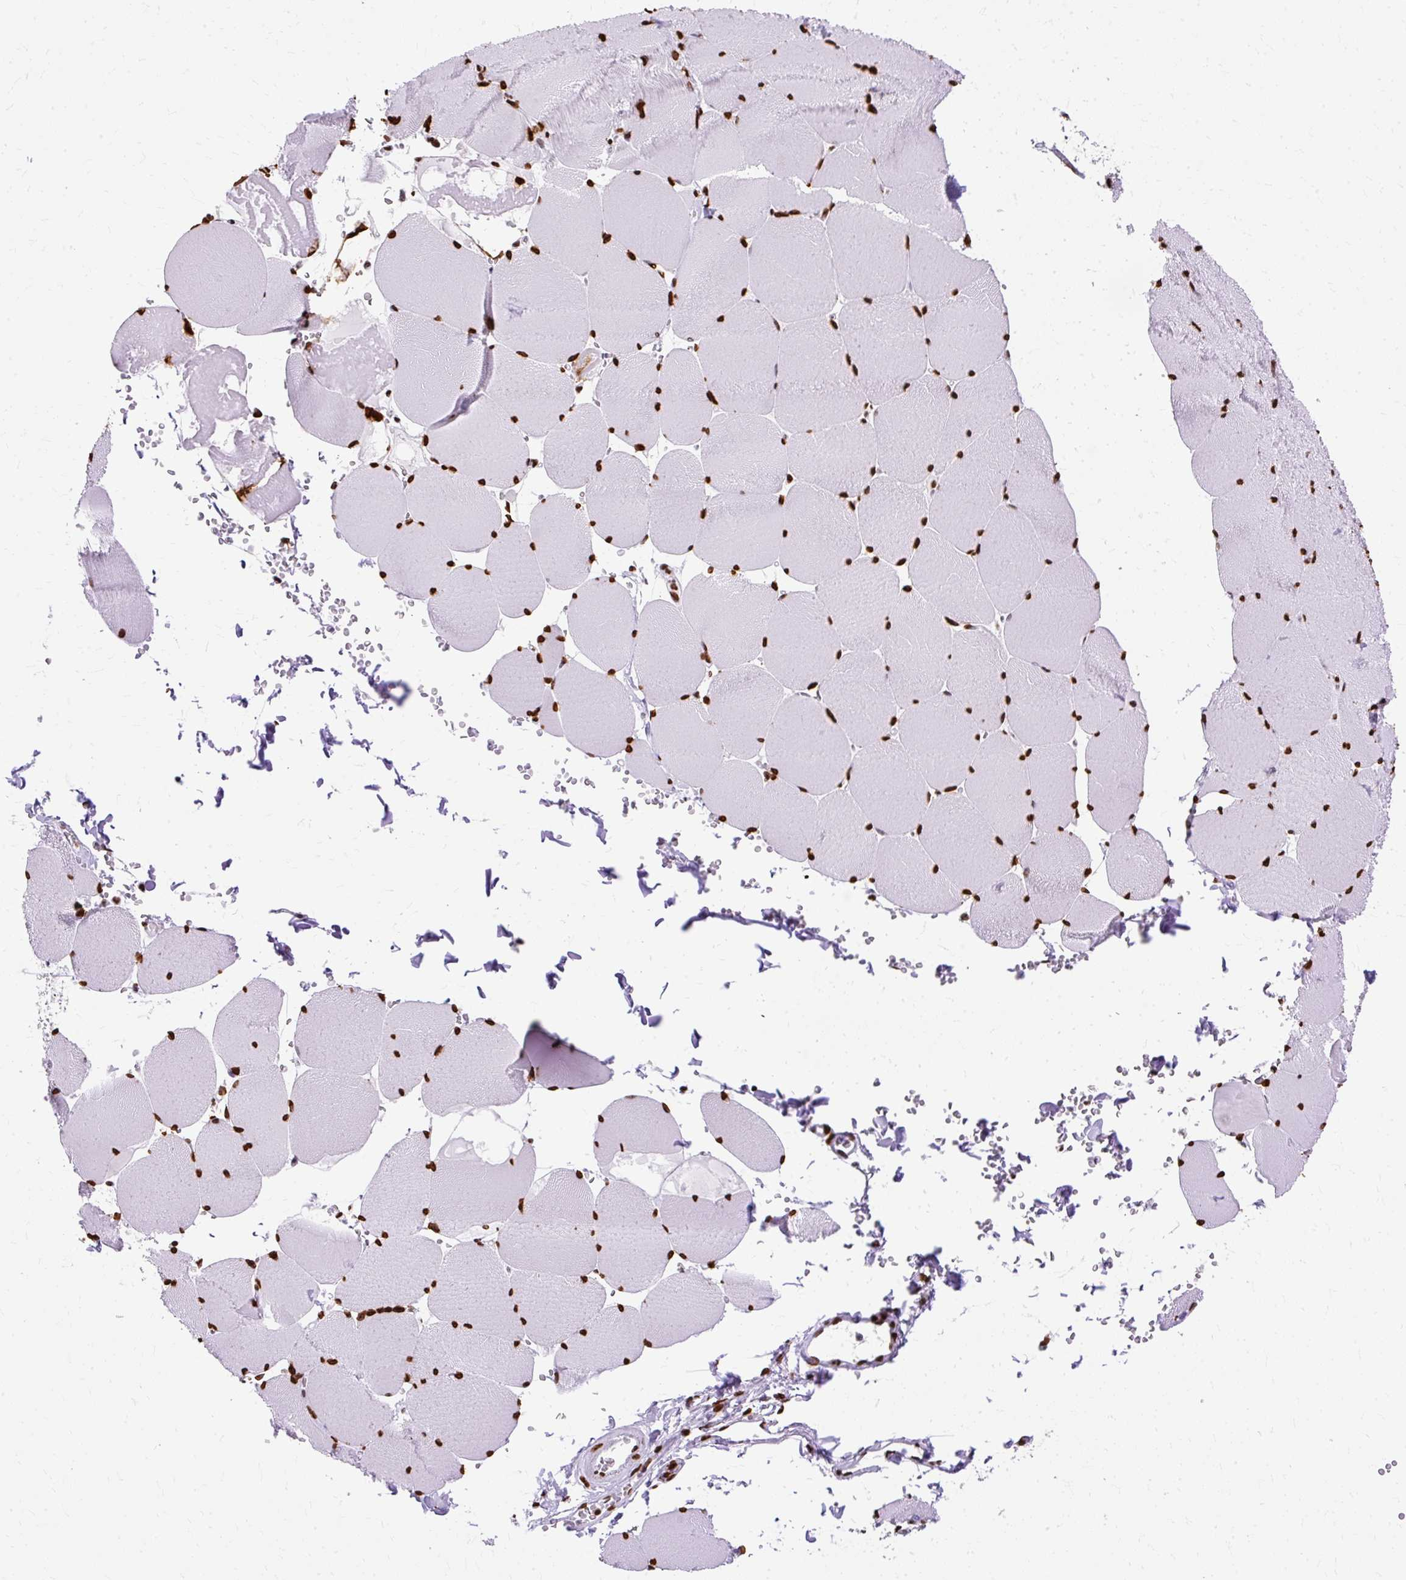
{"staining": {"intensity": "strong", "quantity": ">75%", "location": "nuclear"}, "tissue": "skeletal muscle", "cell_type": "Myocytes", "image_type": "normal", "snomed": [{"axis": "morphology", "description": "Normal tissue, NOS"}, {"axis": "topography", "description": "Skeletal muscle"}, {"axis": "topography", "description": "Head-Neck"}], "caption": "Protein staining of benign skeletal muscle exhibits strong nuclear positivity in approximately >75% of myocytes. The protein of interest is stained brown, and the nuclei are stained in blue (DAB (3,3'-diaminobenzidine) IHC with brightfield microscopy, high magnification).", "gene": "TMEM184C", "patient": {"sex": "male", "age": 66}}